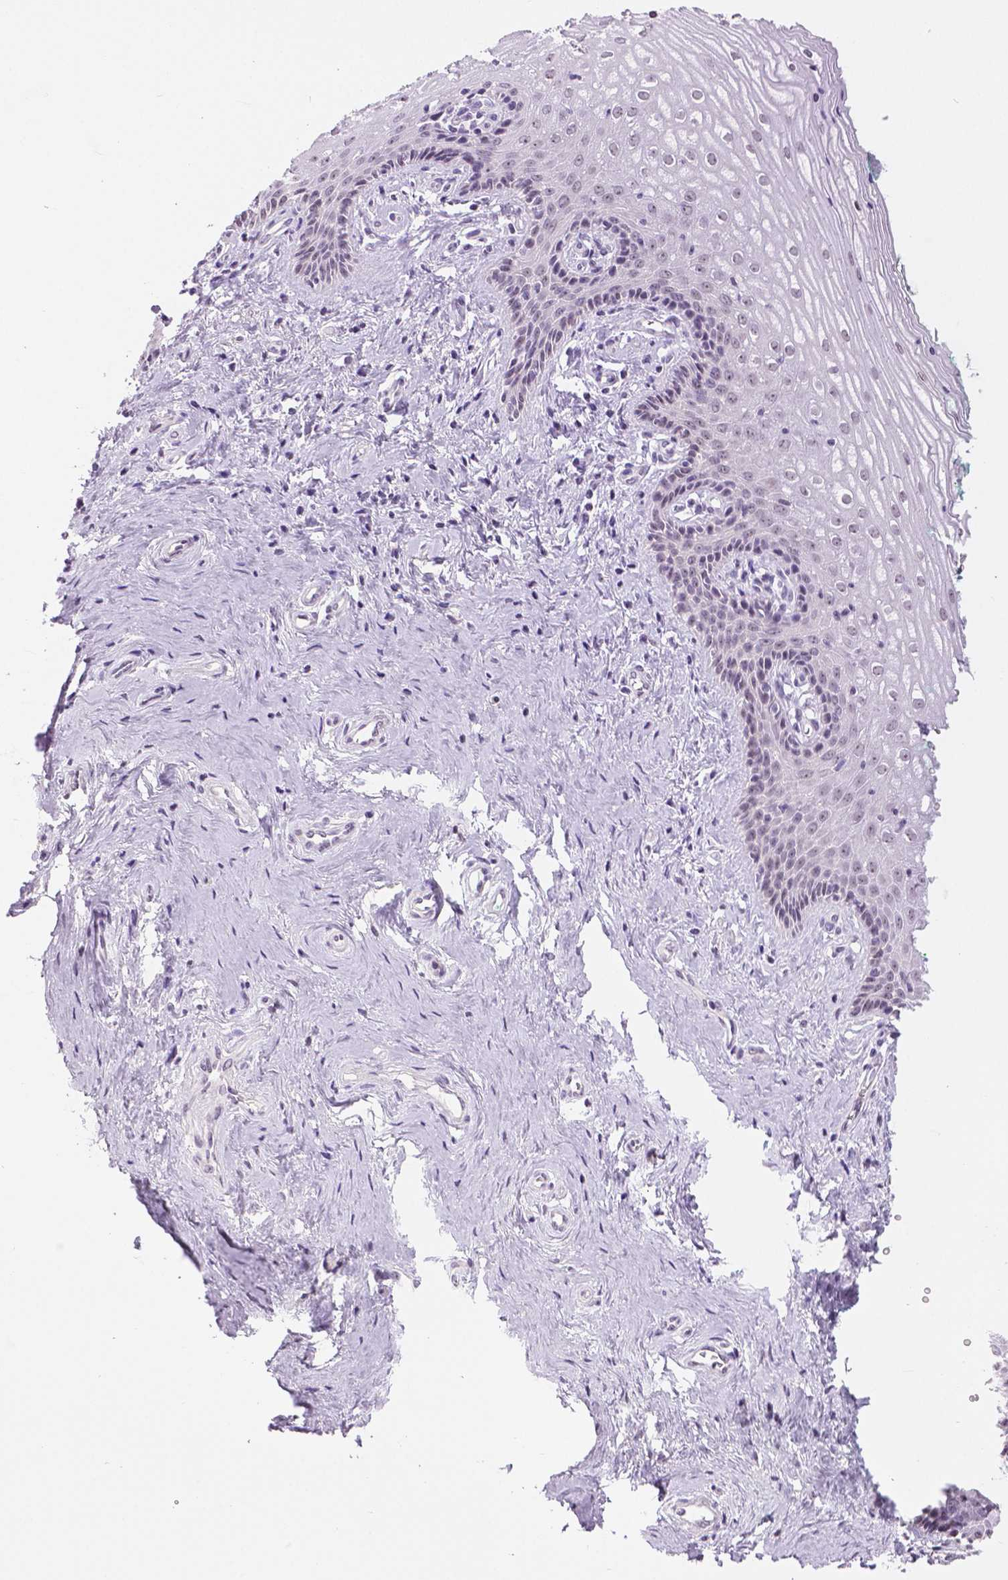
{"staining": {"intensity": "weak", "quantity": "25%-75%", "location": "nuclear"}, "tissue": "vagina", "cell_type": "Squamous epithelial cells", "image_type": "normal", "snomed": [{"axis": "morphology", "description": "Normal tissue, NOS"}, {"axis": "topography", "description": "Vagina"}], "caption": "Immunohistochemical staining of benign vagina demonstrates low levels of weak nuclear expression in about 25%-75% of squamous epithelial cells. (DAB (3,3'-diaminobenzidine) IHC with brightfield microscopy, high magnification).", "gene": "NHP2", "patient": {"sex": "female", "age": 45}}